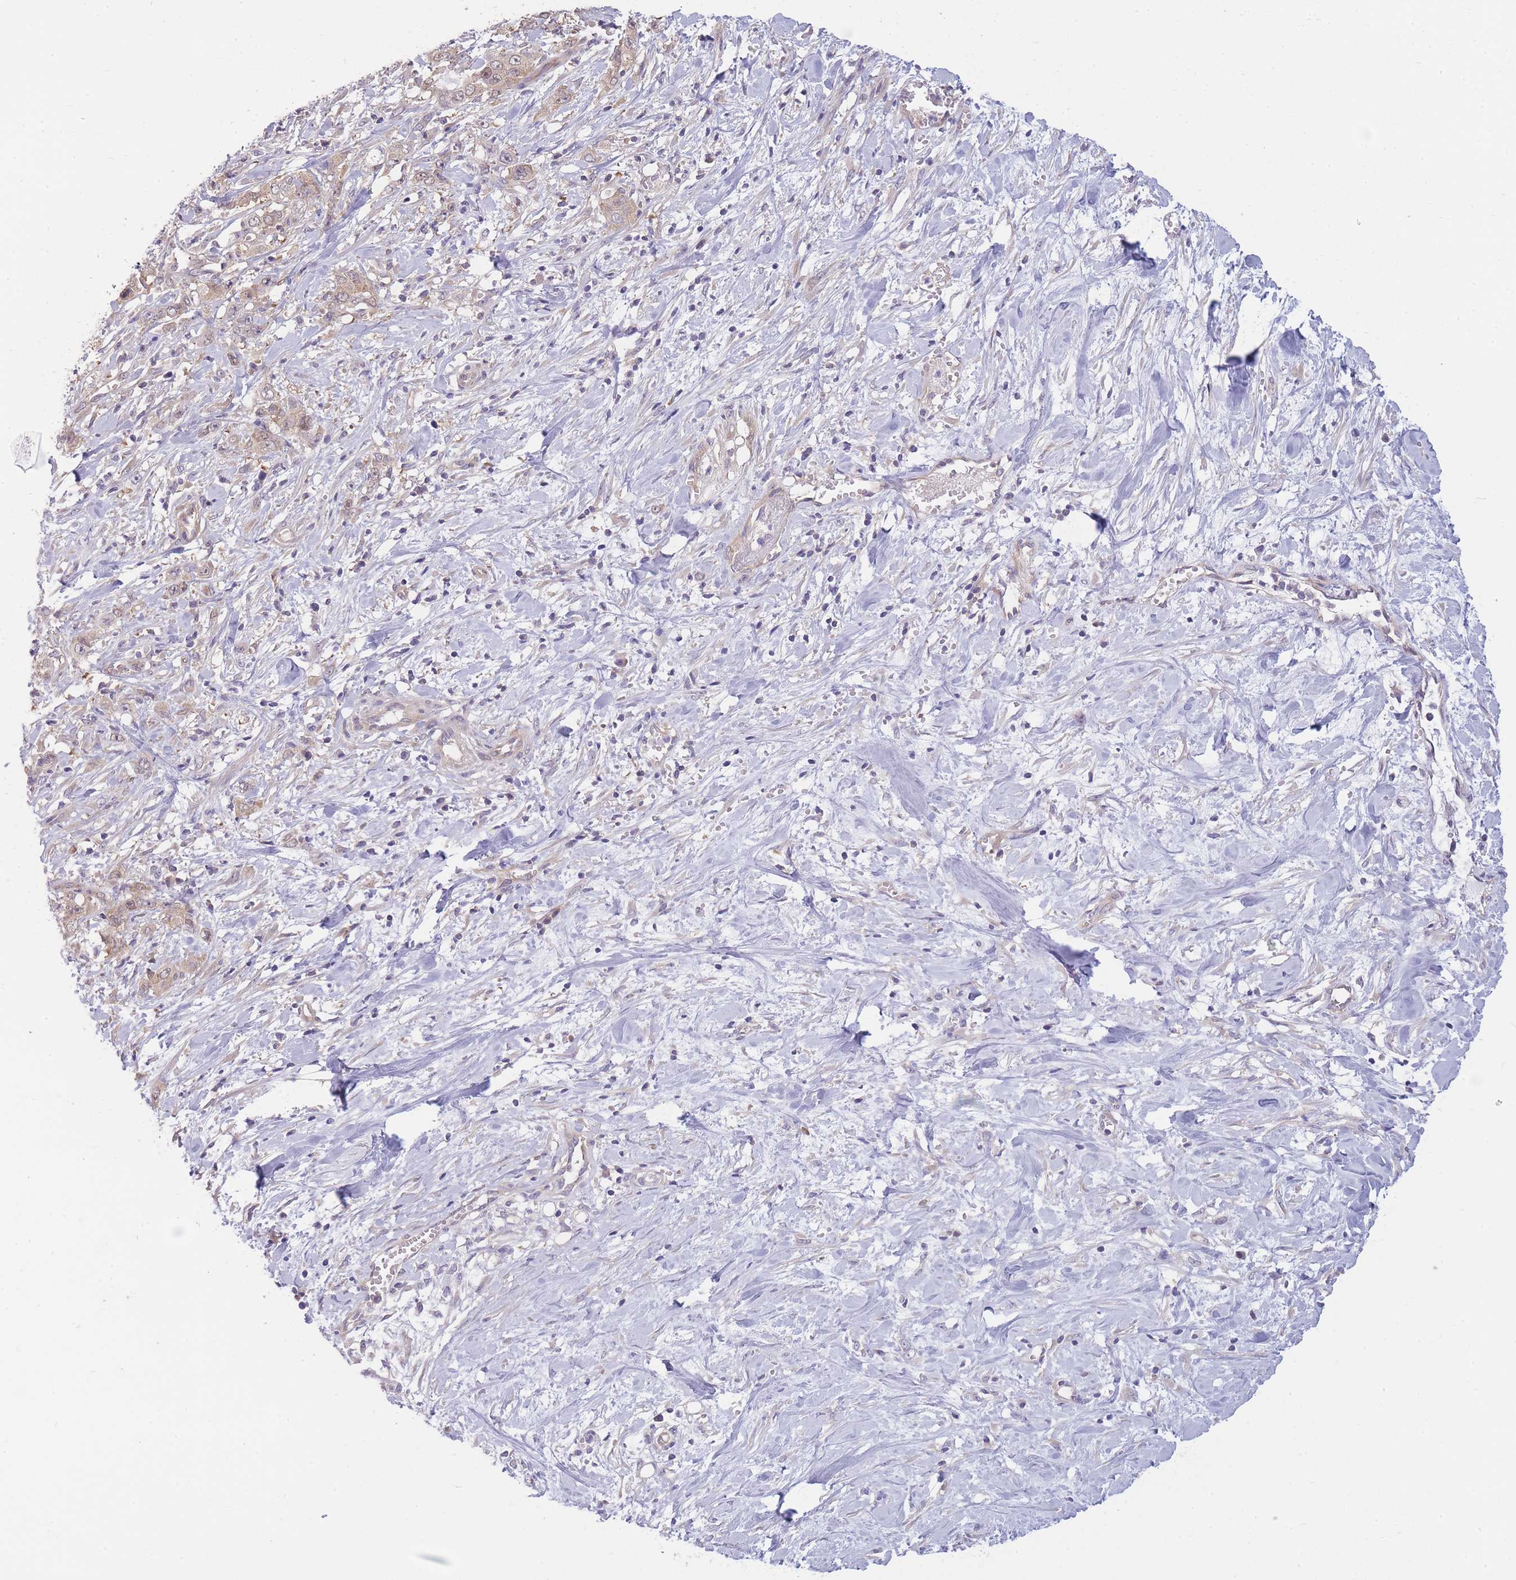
{"staining": {"intensity": "weak", "quantity": ">75%", "location": "cytoplasmic/membranous"}, "tissue": "stomach cancer", "cell_type": "Tumor cells", "image_type": "cancer", "snomed": [{"axis": "morphology", "description": "Adenocarcinoma, NOS"}, {"axis": "topography", "description": "Stomach, upper"}], "caption": "Immunohistochemistry (DAB (3,3'-diaminobenzidine)) staining of human stomach cancer reveals weak cytoplasmic/membranous protein positivity in about >75% of tumor cells.", "gene": "PFDN6", "patient": {"sex": "male", "age": 62}}